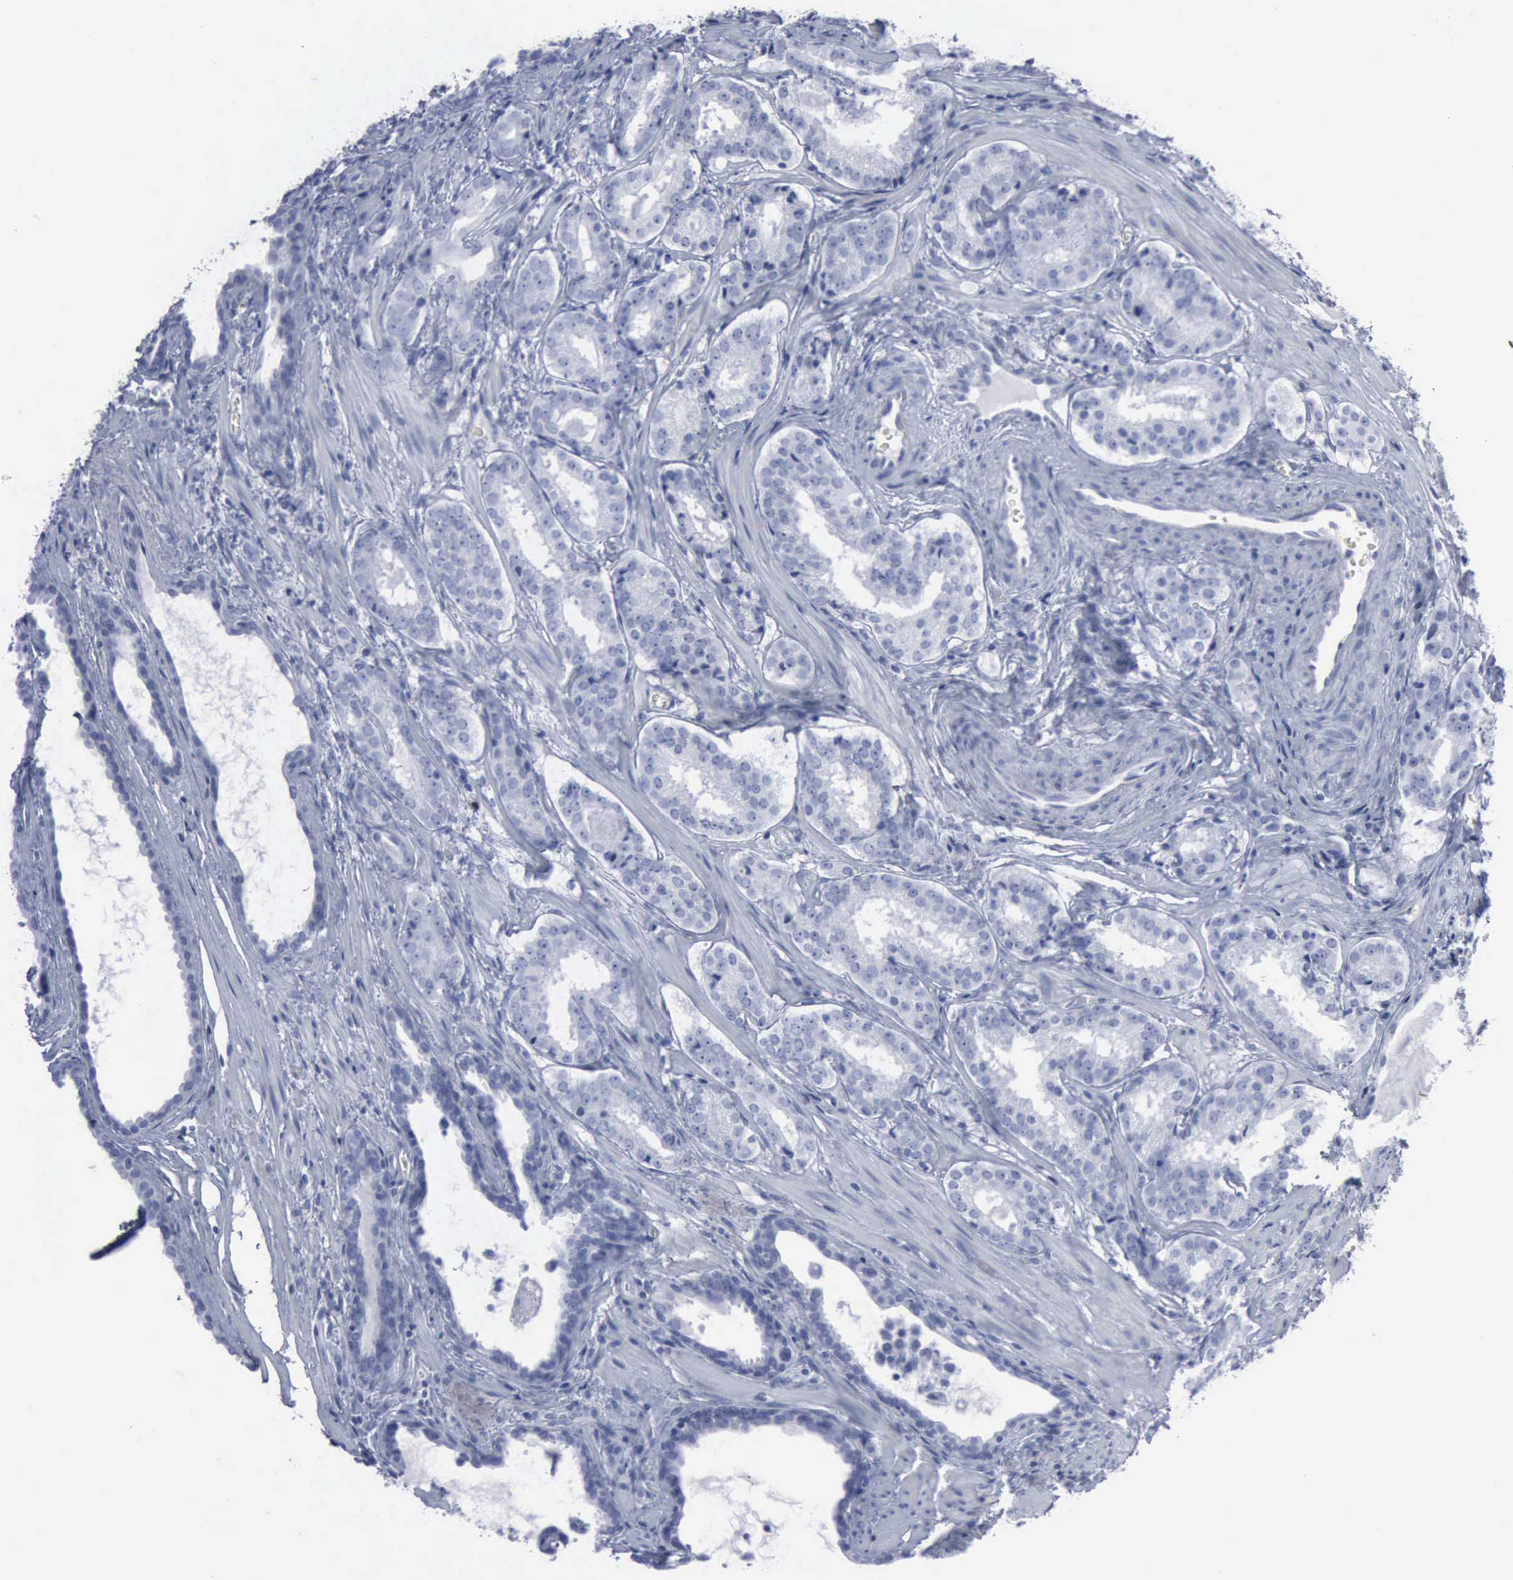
{"staining": {"intensity": "negative", "quantity": "none", "location": "none"}, "tissue": "prostate cancer", "cell_type": "Tumor cells", "image_type": "cancer", "snomed": [{"axis": "morphology", "description": "Adenocarcinoma, Medium grade"}, {"axis": "topography", "description": "Prostate"}], "caption": "Immunohistochemistry of prostate cancer displays no expression in tumor cells.", "gene": "VCAM1", "patient": {"sex": "male", "age": 64}}